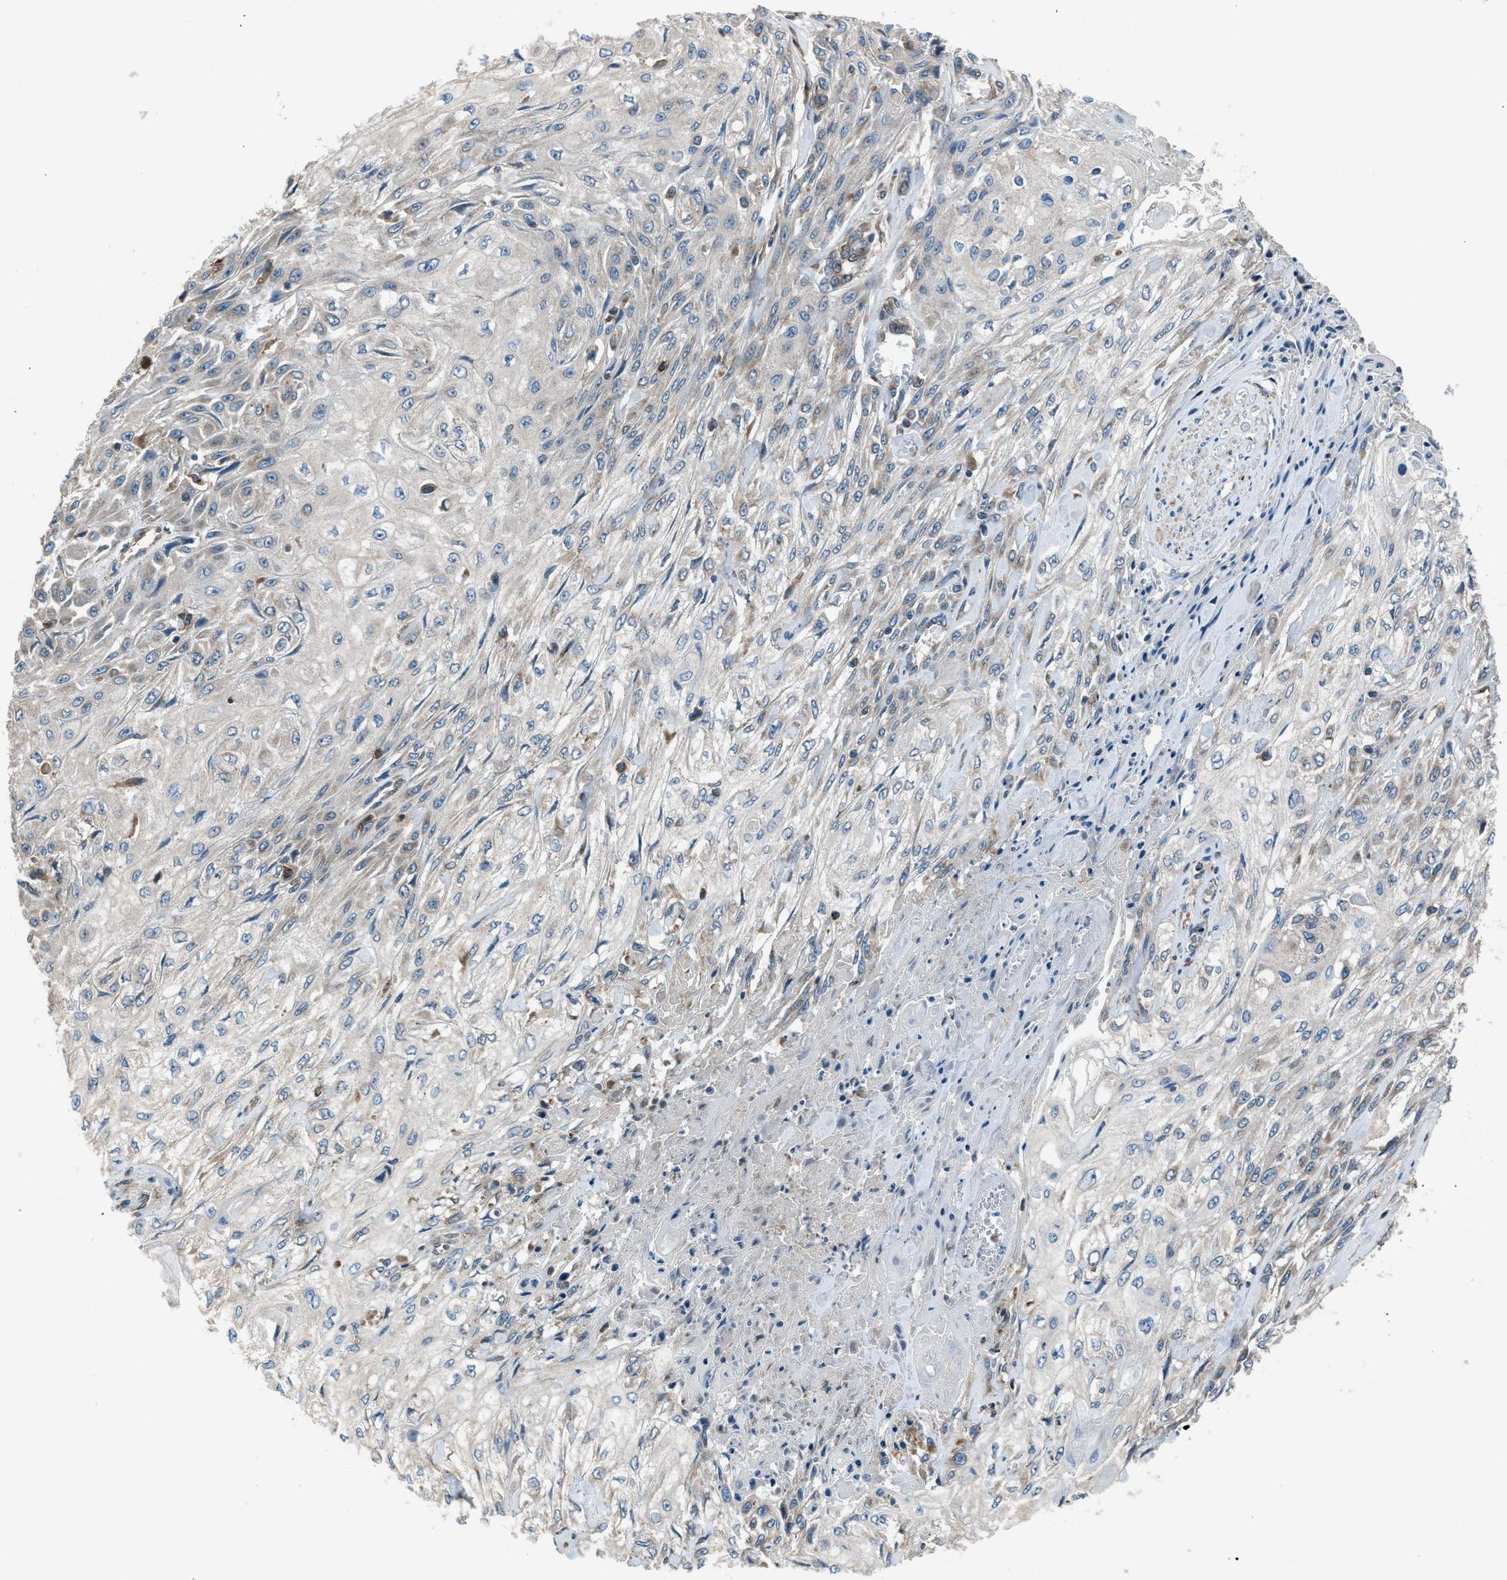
{"staining": {"intensity": "weak", "quantity": "25%-75%", "location": "cytoplasmic/membranous"}, "tissue": "skin cancer", "cell_type": "Tumor cells", "image_type": "cancer", "snomed": [{"axis": "morphology", "description": "Squamous cell carcinoma, NOS"}, {"axis": "morphology", "description": "Squamous cell carcinoma, metastatic, NOS"}, {"axis": "topography", "description": "Skin"}, {"axis": "topography", "description": "Lymph node"}], "caption": "Protein analysis of skin squamous cell carcinoma tissue shows weak cytoplasmic/membranous staining in about 25%-75% of tumor cells.", "gene": "LMBR1", "patient": {"sex": "male", "age": 75}}